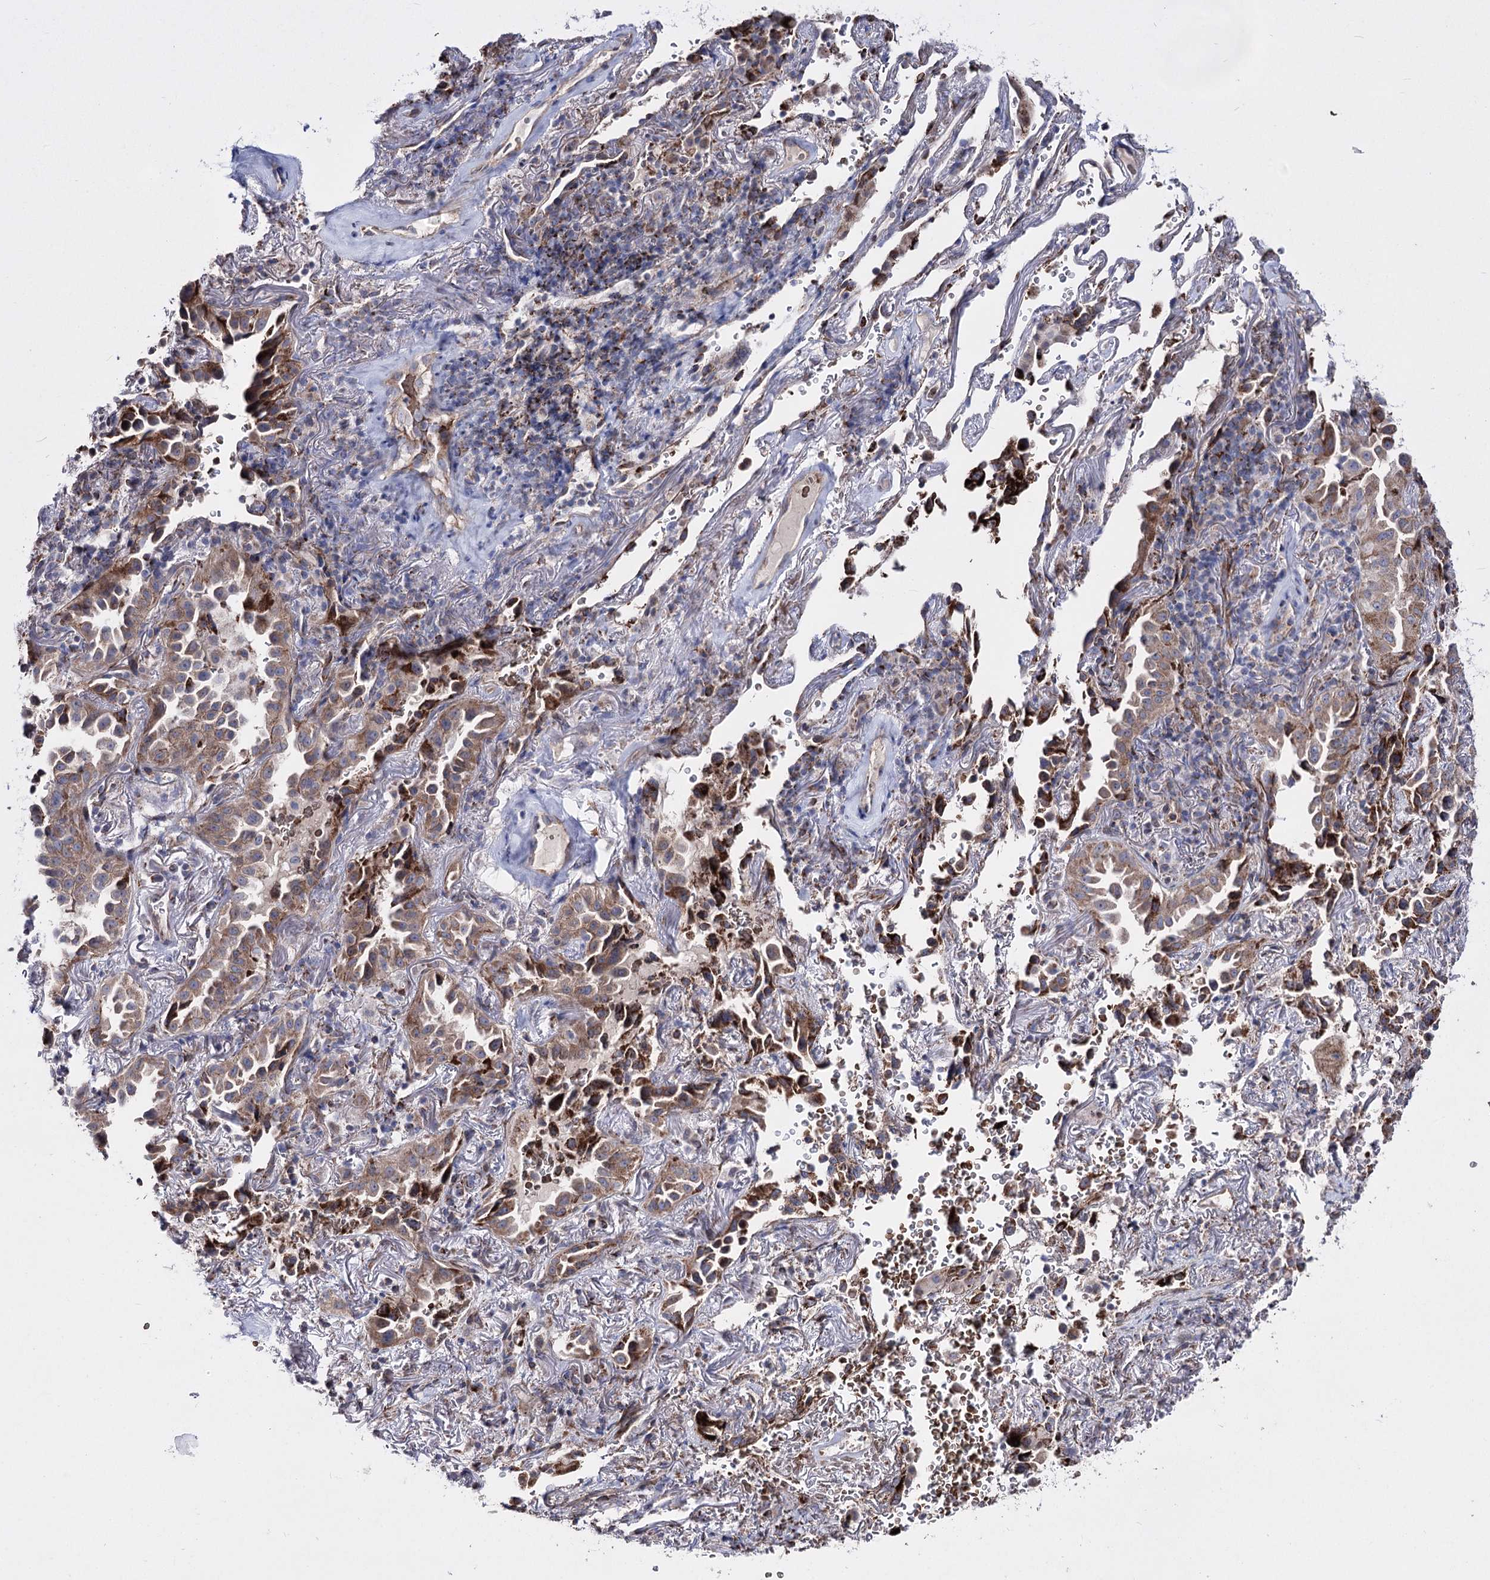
{"staining": {"intensity": "moderate", "quantity": ">75%", "location": "cytoplasmic/membranous"}, "tissue": "lung cancer", "cell_type": "Tumor cells", "image_type": "cancer", "snomed": [{"axis": "morphology", "description": "Adenocarcinoma, NOS"}, {"axis": "topography", "description": "Lung"}], "caption": "An immunohistochemistry (IHC) photomicrograph of neoplastic tissue is shown. Protein staining in brown highlights moderate cytoplasmic/membranous positivity in adenocarcinoma (lung) within tumor cells.", "gene": "OSBPL5", "patient": {"sex": "female", "age": 69}}